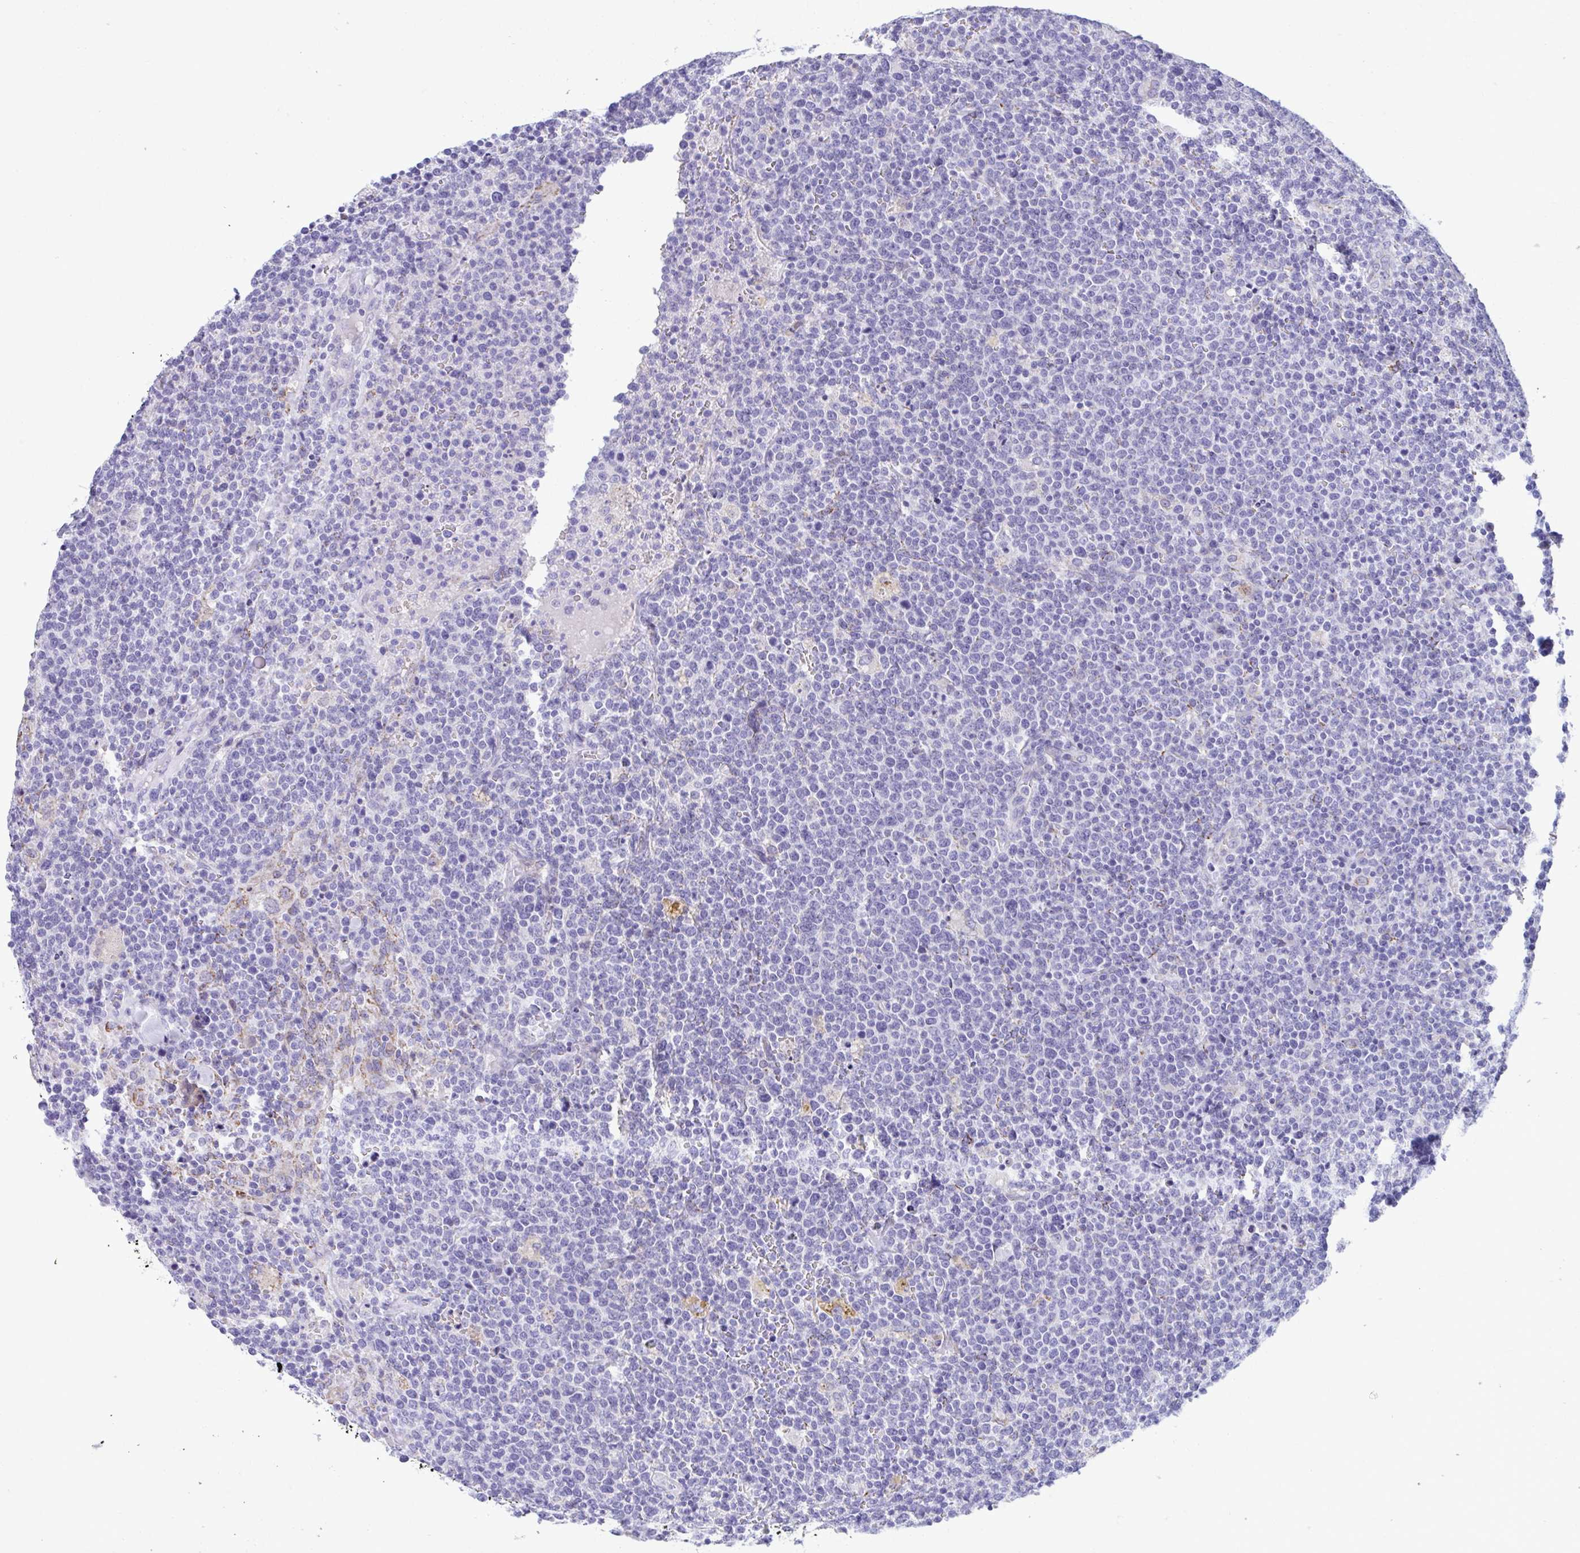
{"staining": {"intensity": "negative", "quantity": "none", "location": "none"}, "tissue": "lymphoma", "cell_type": "Tumor cells", "image_type": "cancer", "snomed": [{"axis": "morphology", "description": "Malignant lymphoma, non-Hodgkin's type, High grade"}, {"axis": "topography", "description": "Lymph node"}], "caption": "This is an immunohistochemistry (IHC) photomicrograph of human lymphoma. There is no staining in tumor cells.", "gene": "AIG1", "patient": {"sex": "male", "age": 61}}